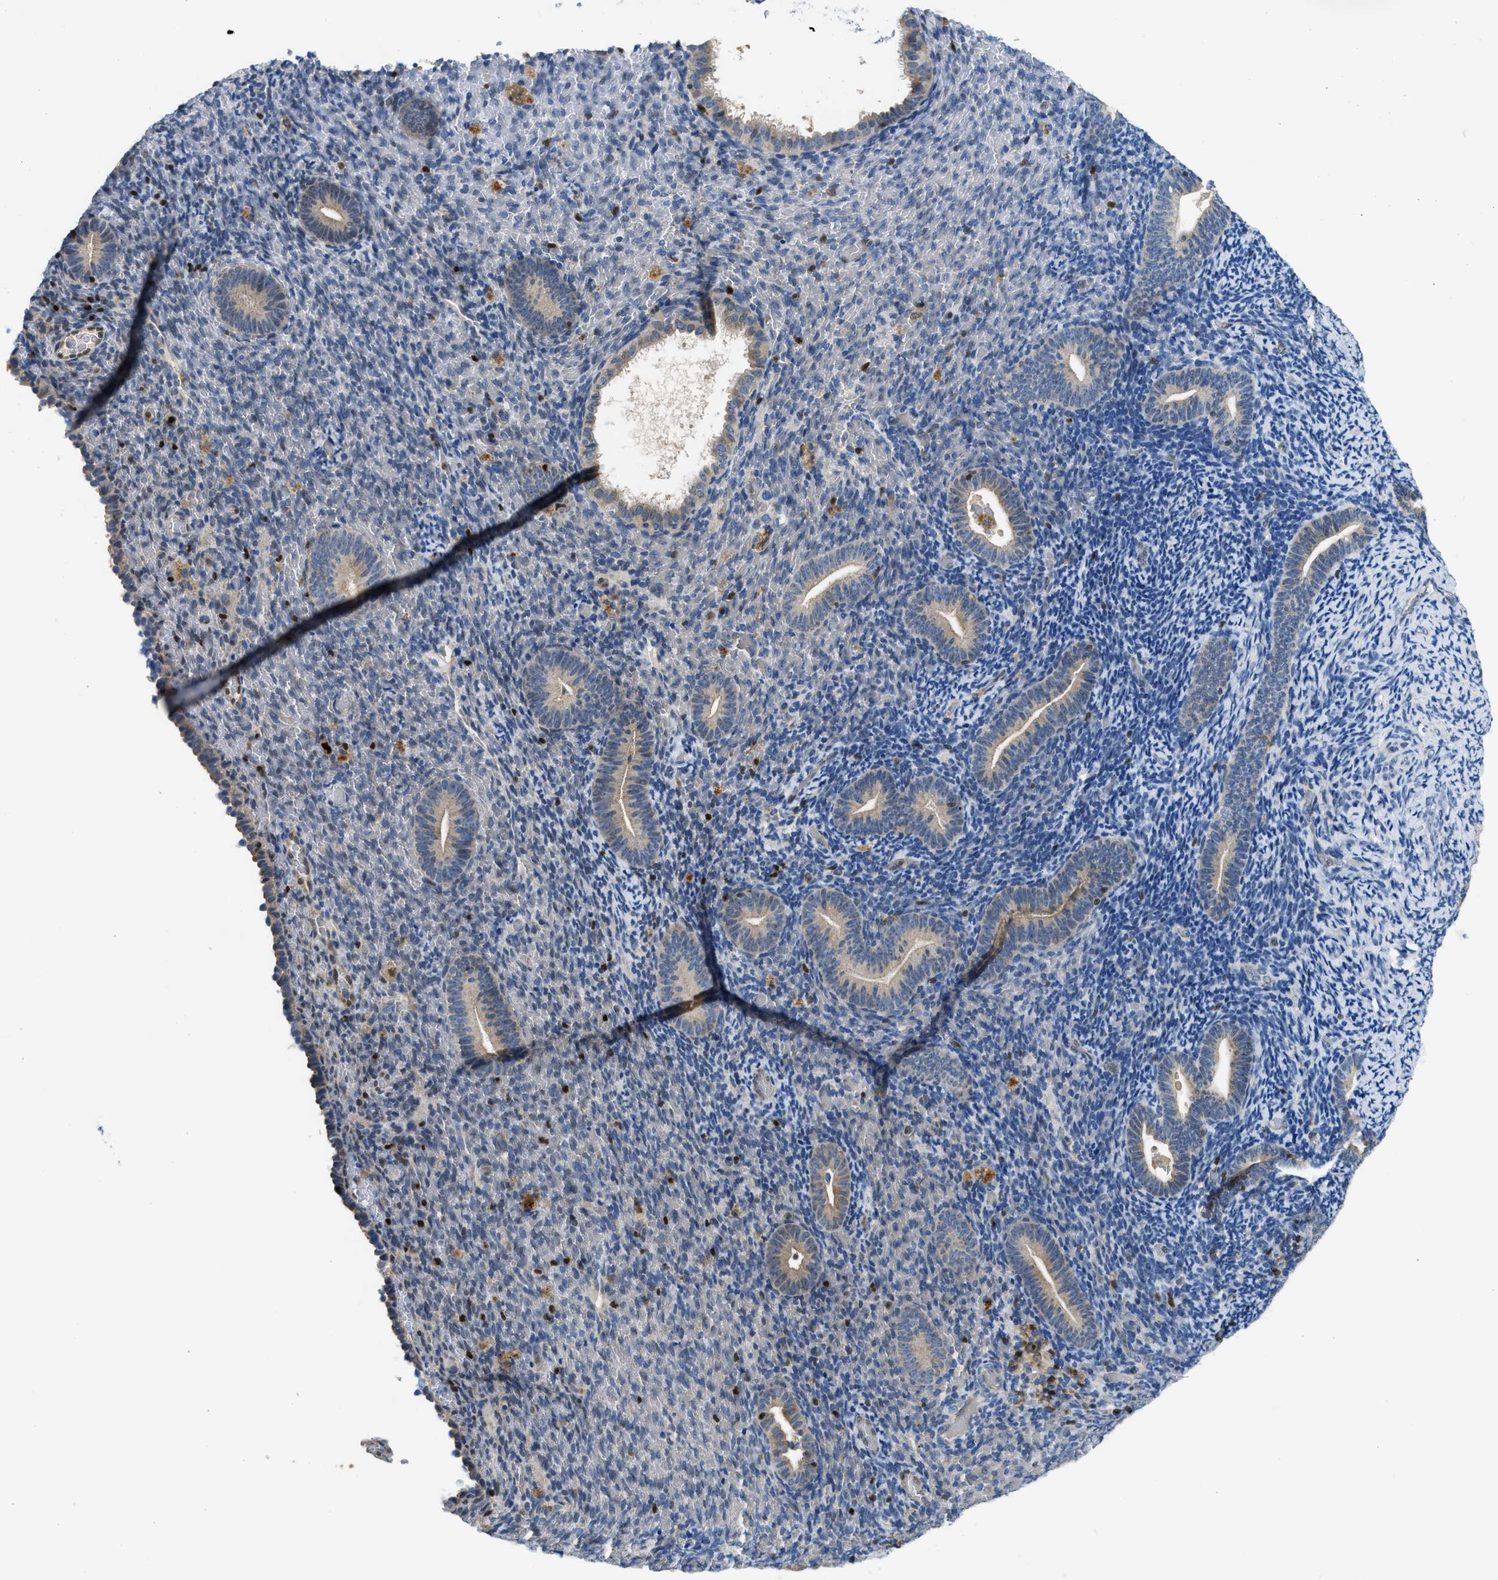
{"staining": {"intensity": "moderate", "quantity": "<25%", "location": "nuclear"}, "tissue": "endometrium", "cell_type": "Cells in endometrial stroma", "image_type": "normal", "snomed": [{"axis": "morphology", "description": "Normal tissue, NOS"}, {"axis": "topography", "description": "Endometrium"}], "caption": "A histopathology image showing moderate nuclear positivity in about <25% of cells in endometrial stroma in unremarkable endometrium, as visualized by brown immunohistochemical staining.", "gene": "TOX", "patient": {"sex": "female", "age": 51}}